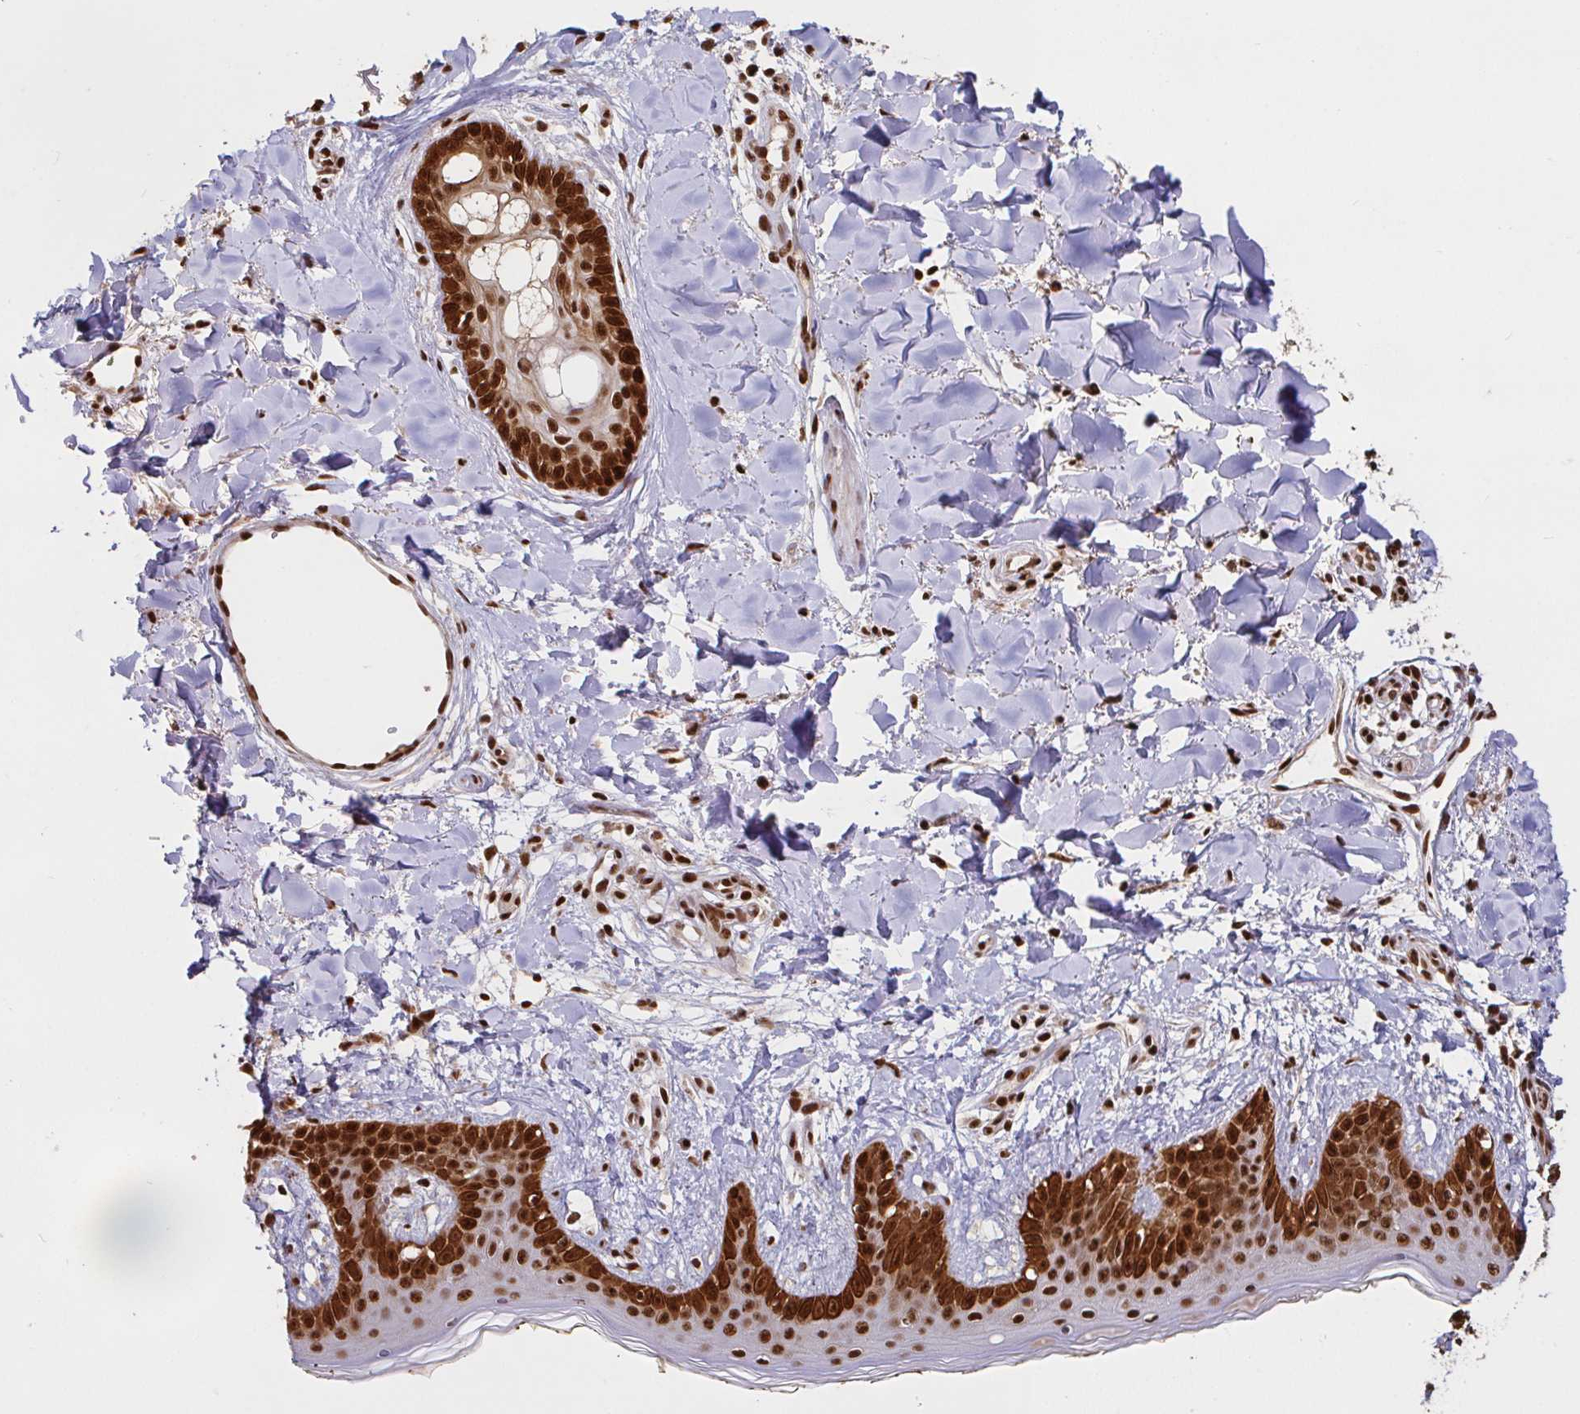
{"staining": {"intensity": "strong", "quantity": ">75%", "location": "nuclear"}, "tissue": "skin", "cell_type": "Fibroblasts", "image_type": "normal", "snomed": [{"axis": "morphology", "description": "Normal tissue, NOS"}, {"axis": "topography", "description": "Skin"}], "caption": "The photomicrograph shows staining of normal skin, revealing strong nuclear protein expression (brown color) within fibroblasts. The staining was performed using DAB, with brown indicating positive protein expression. Nuclei are stained blue with hematoxylin.", "gene": "SP3", "patient": {"sex": "female", "age": 34}}